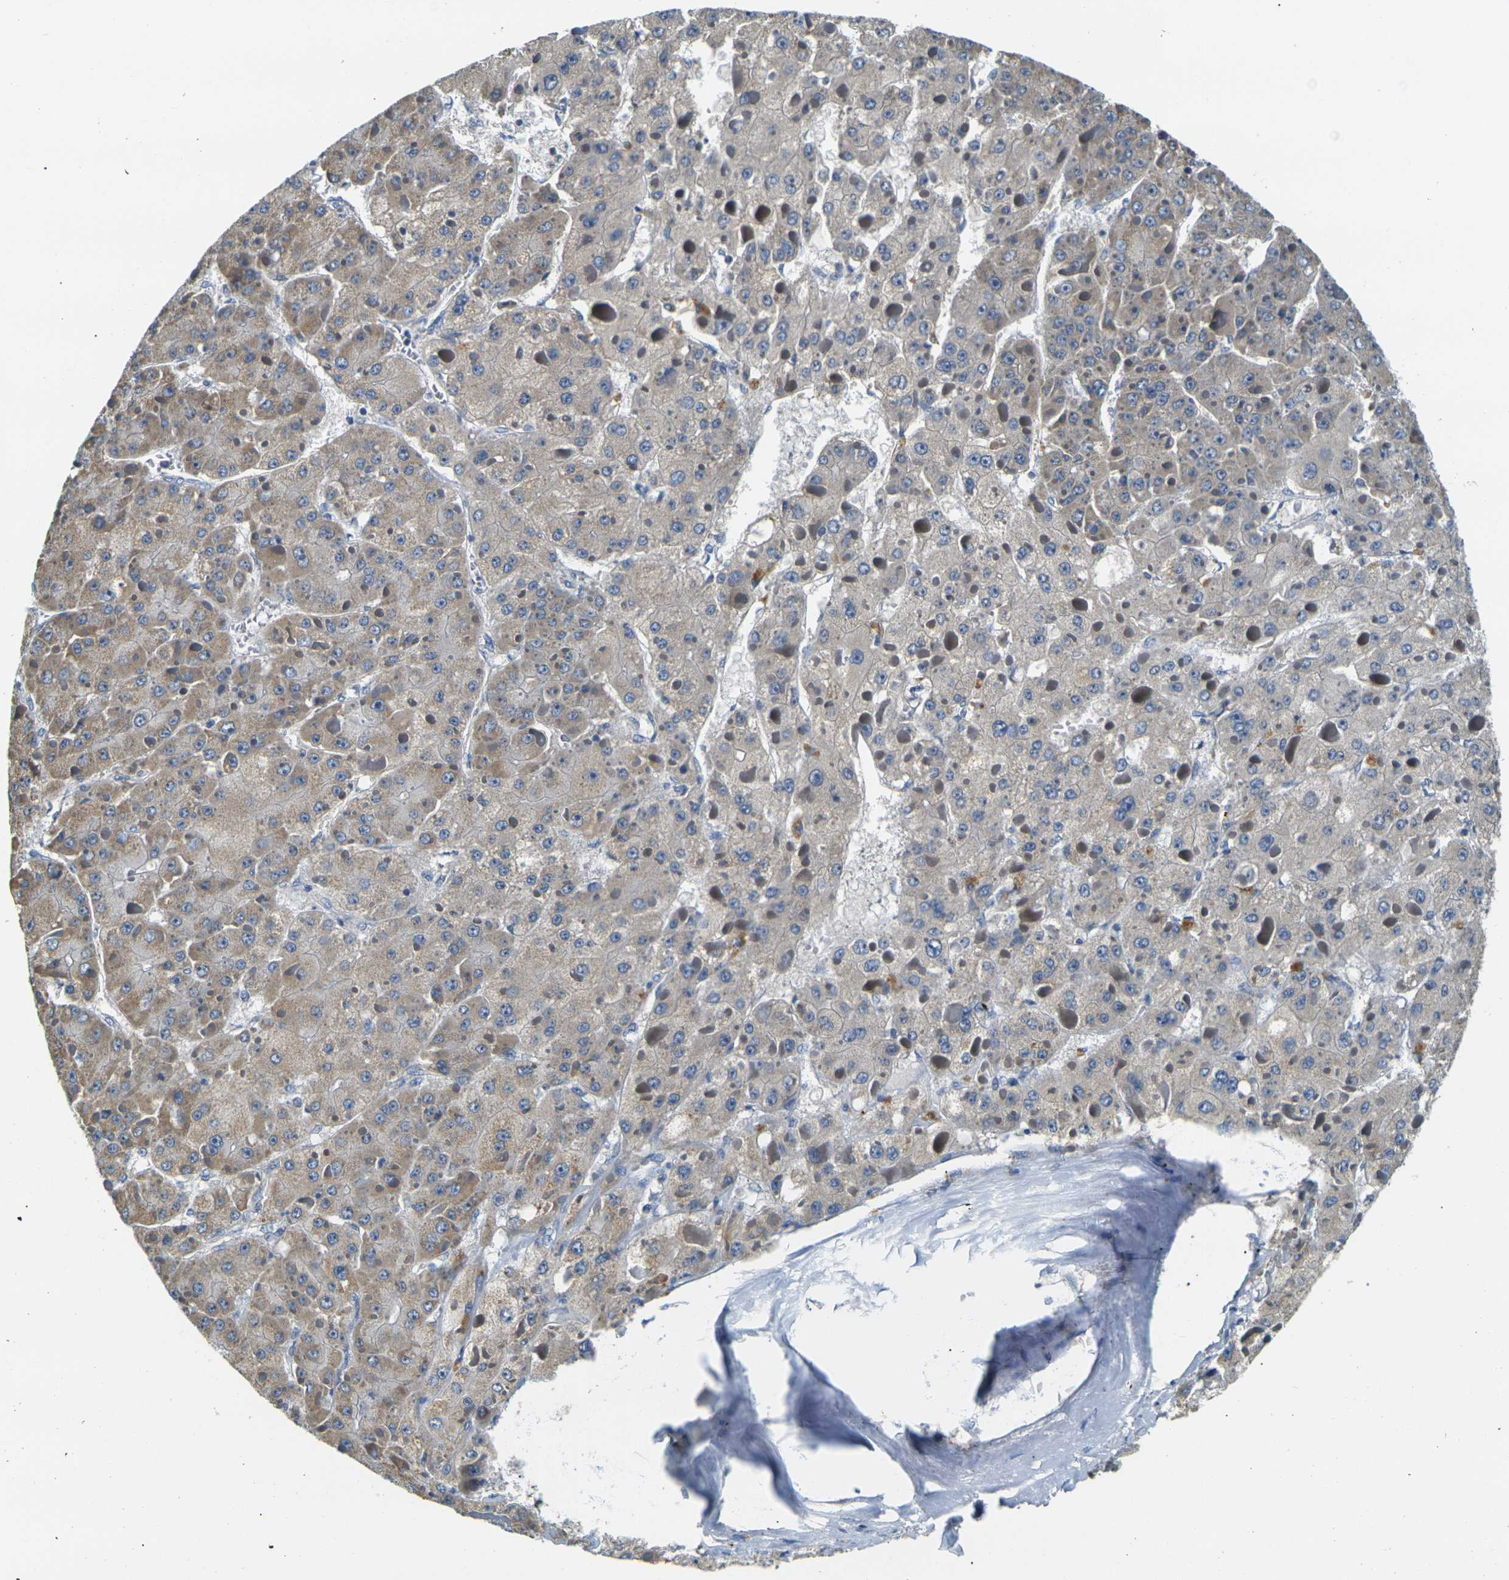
{"staining": {"intensity": "moderate", "quantity": "<25%", "location": "cytoplasmic/membranous"}, "tissue": "liver cancer", "cell_type": "Tumor cells", "image_type": "cancer", "snomed": [{"axis": "morphology", "description": "Carcinoma, Hepatocellular, NOS"}, {"axis": "topography", "description": "Liver"}], "caption": "This is a photomicrograph of immunohistochemistry staining of liver cancer (hepatocellular carcinoma), which shows moderate positivity in the cytoplasmic/membranous of tumor cells.", "gene": "SHISAL2B", "patient": {"sex": "female", "age": 73}}